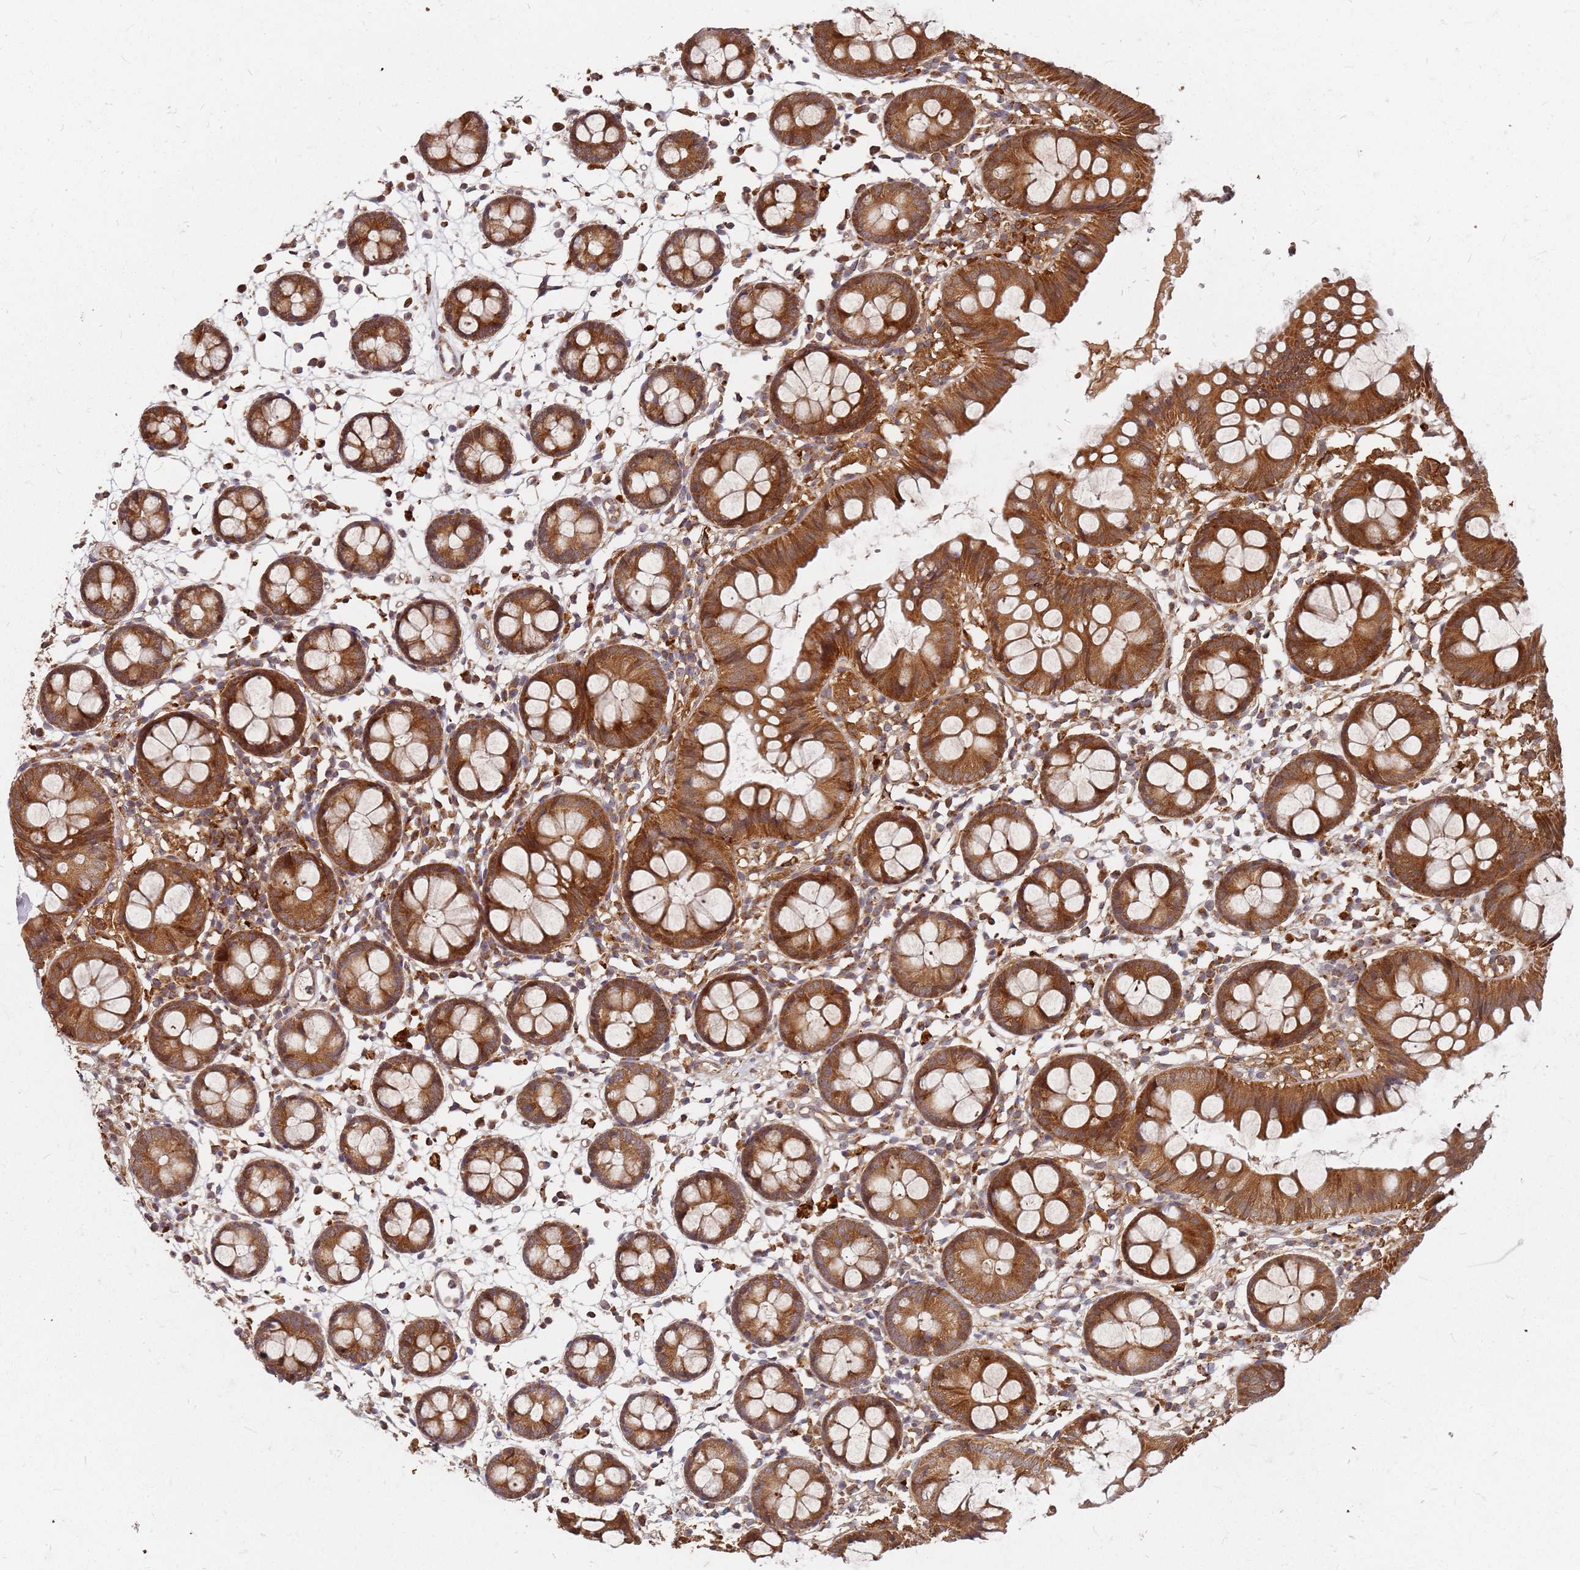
{"staining": {"intensity": "moderate", "quantity": ">75%", "location": "cytoplasmic/membranous"}, "tissue": "colon", "cell_type": "Endothelial cells", "image_type": "normal", "snomed": [{"axis": "morphology", "description": "Normal tissue, NOS"}, {"axis": "topography", "description": "Colon"}], "caption": "Protein staining of benign colon displays moderate cytoplasmic/membranous staining in about >75% of endothelial cells.", "gene": "TRABD", "patient": {"sex": "female", "age": 84}}